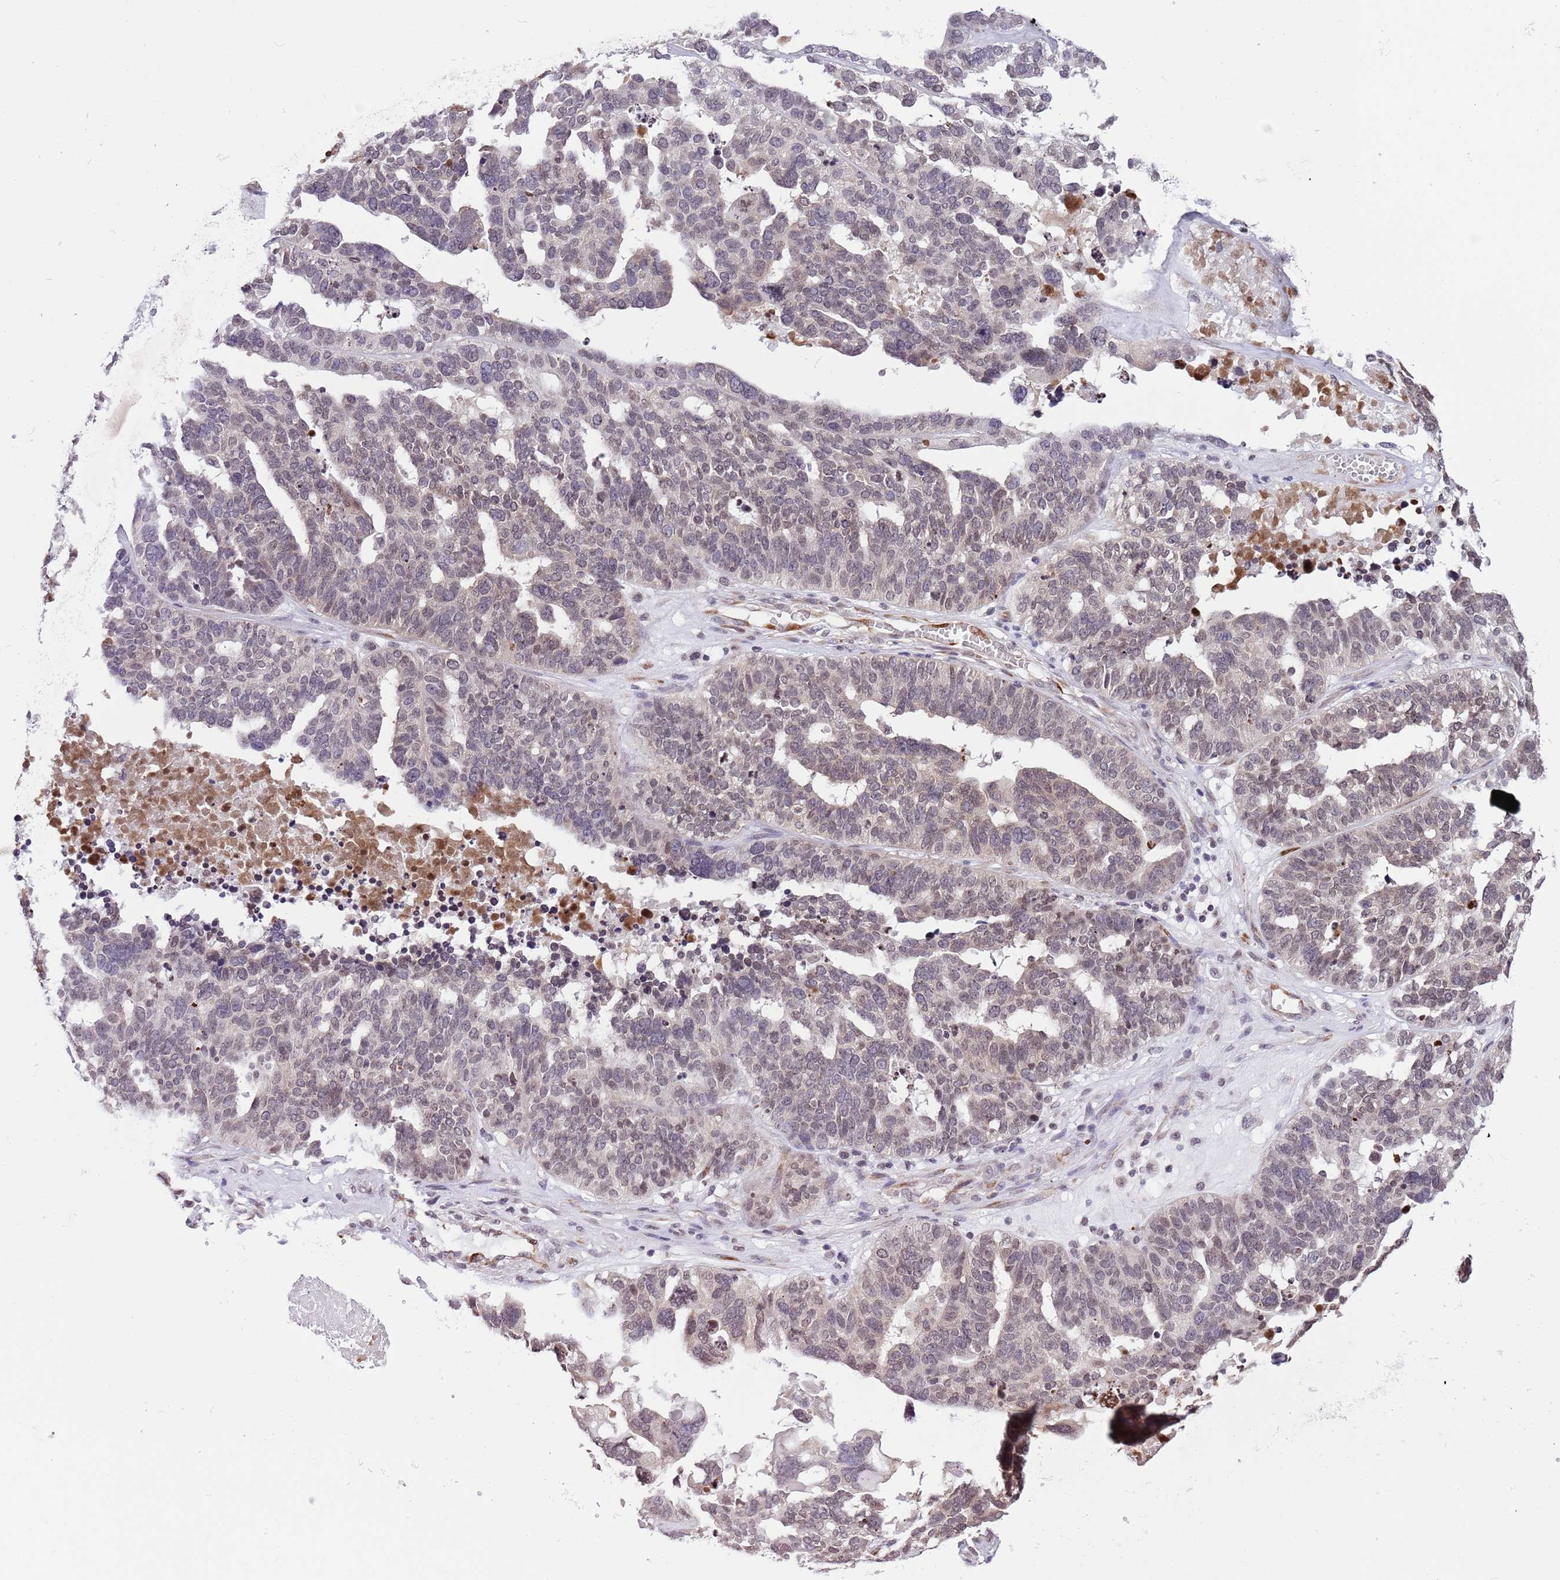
{"staining": {"intensity": "weak", "quantity": "<25%", "location": "nuclear"}, "tissue": "ovarian cancer", "cell_type": "Tumor cells", "image_type": "cancer", "snomed": [{"axis": "morphology", "description": "Cystadenocarcinoma, serous, NOS"}, {"axis": "topography", "description": "Ovary"}], "caption": "The immunohistochemistry (IHC) photomicrograph has no significant staining in tumor cells of serous cystadenocarcinoma (ovarian) tissue.", "gene": "NRIP1", "patient": {"sex": "female", "age": 59}}